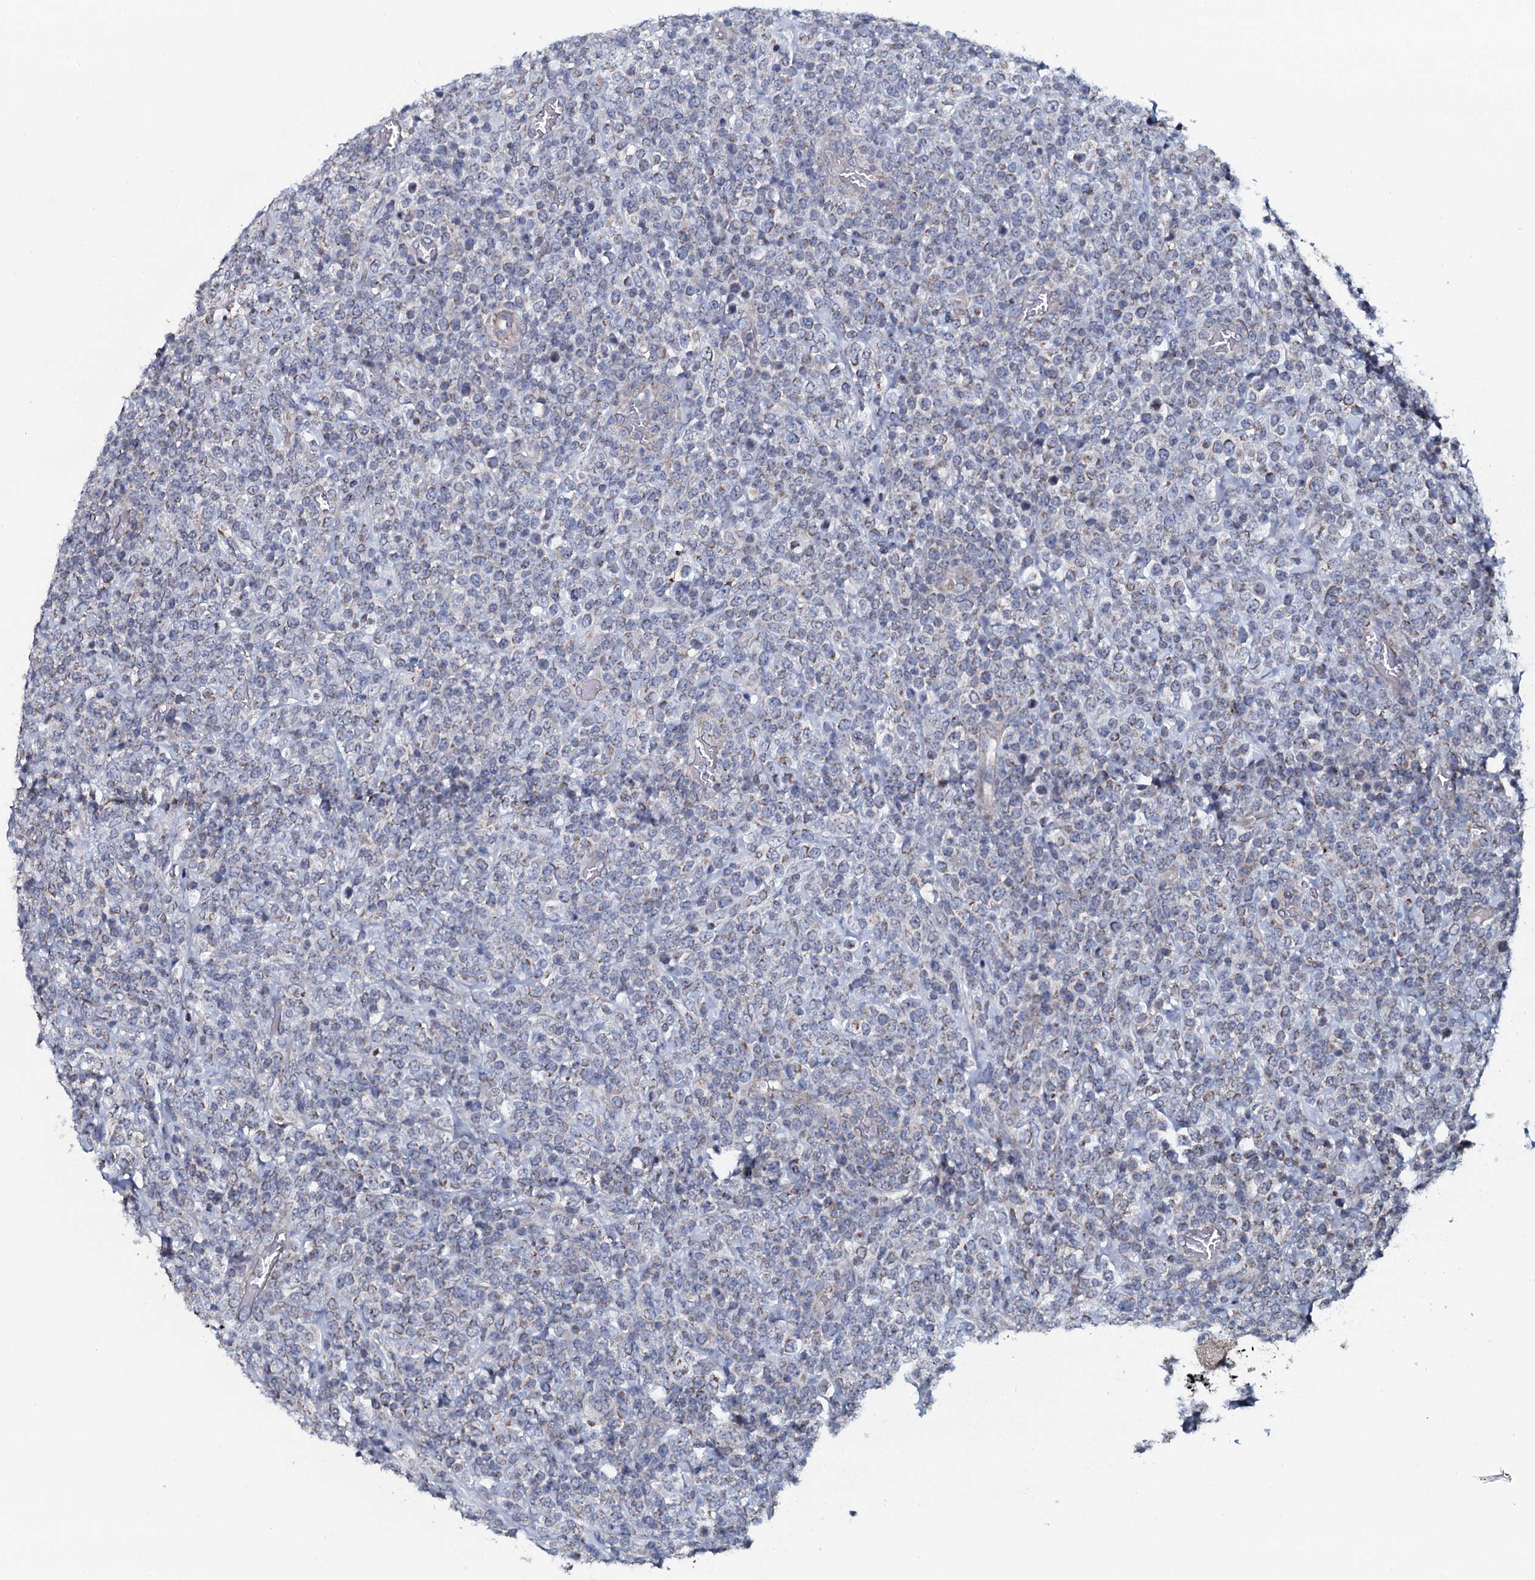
{"staining": {"intensity": "negative", "quantity": "none", "location": "none"}, "tissue": "lymphoma", "cell_type": "Tumor cells", "image_type": "cancer", "snomed": [{"axis": "morphology", "description": "Malignant lymphoma, non-Hodgkin's type, High grade"}, {"axis": "topography", "description": "Colon"}], "caption": "Image shows no protein positivity in tumor cells of high-grade malignant lymphoma, non-Hodgkin's type tissue. The staining was performed using DAB to visualize the protein expression in brown, while the nuclei were stained in blue with hematoxylin (Magnification: 20x).", "gene": "KCTD4", "patient": {"sex": "female", "age": 53}}